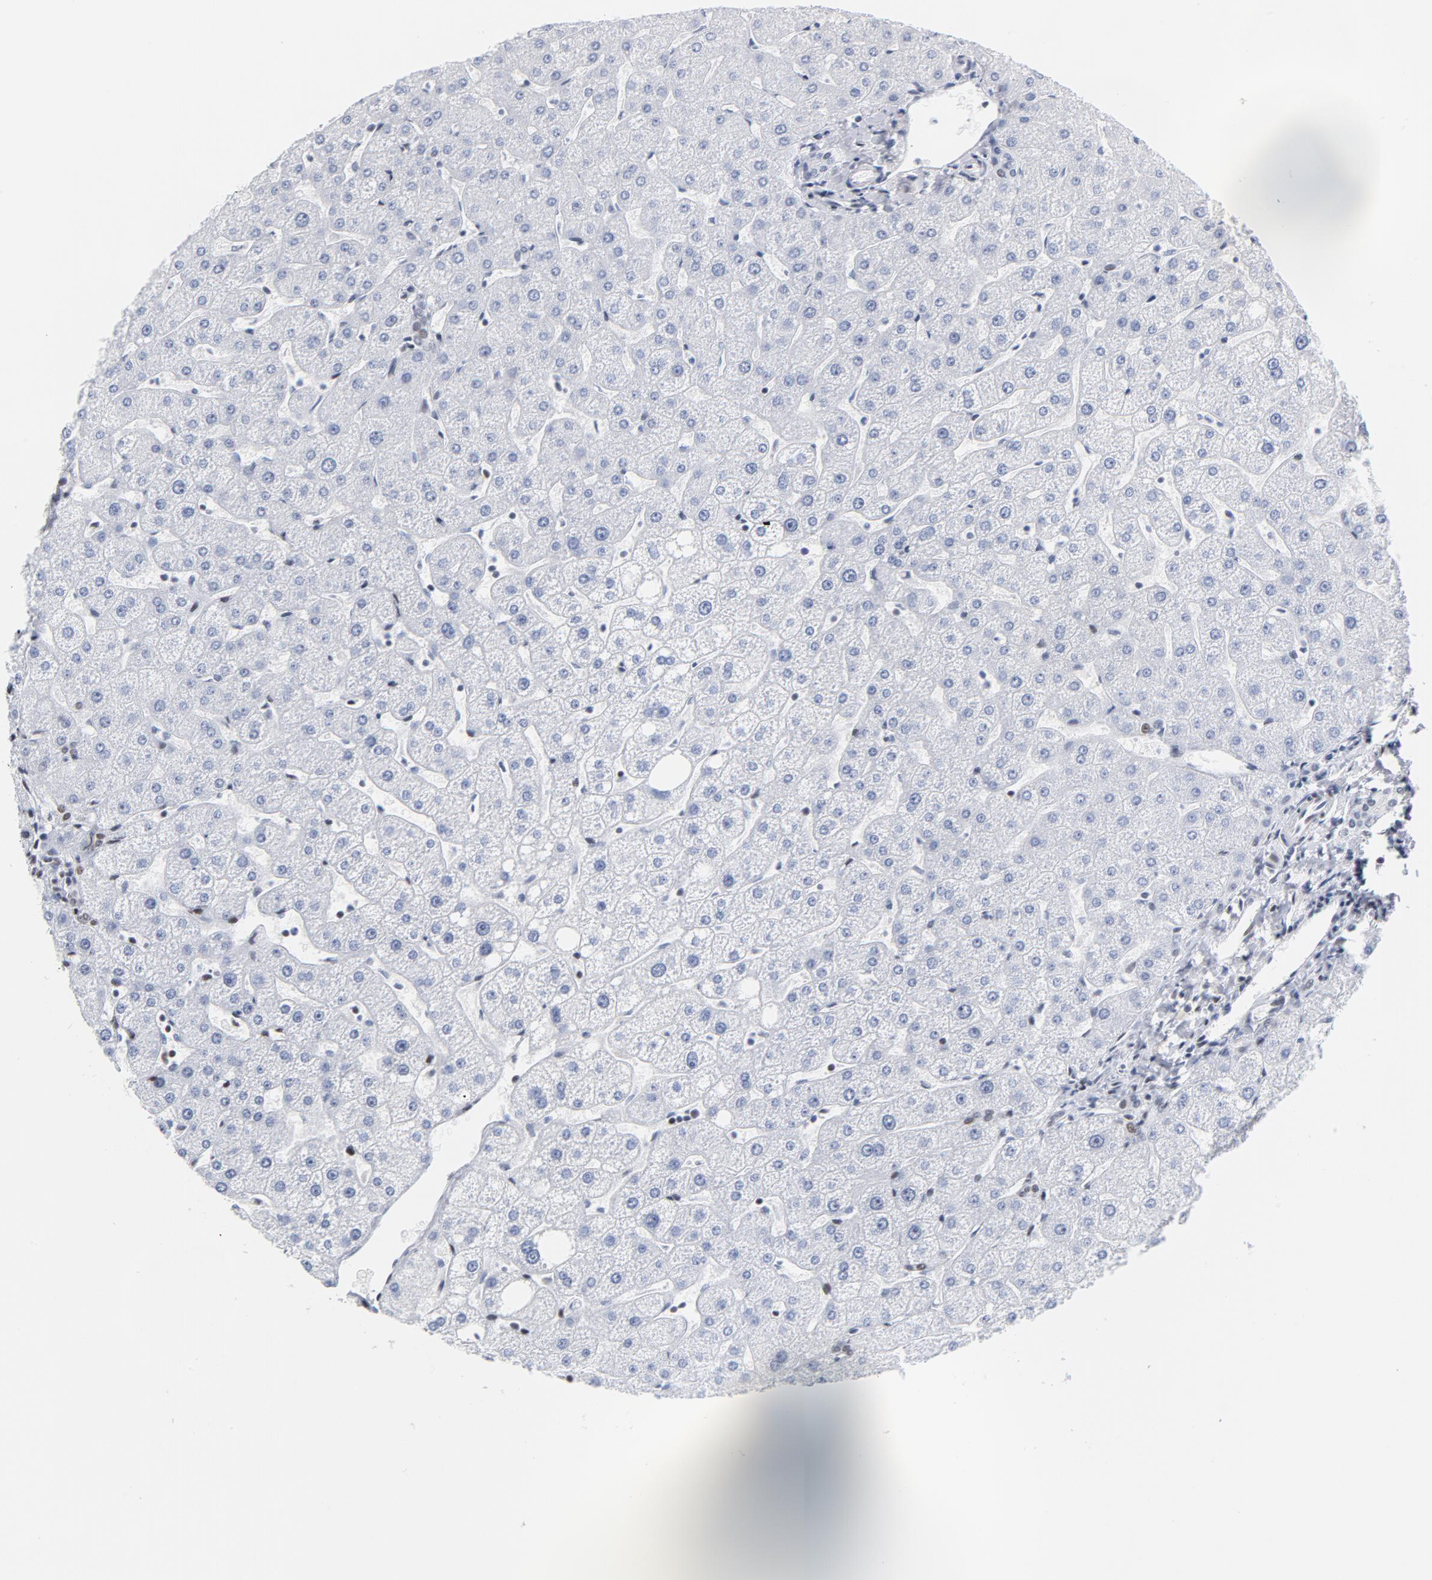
{"staining": {"intensity": "negative", "quantity": "none", "location": "none"}, "tissue": "liver", "cell_type": "Cholangiocytes", "image_type": "normal", "snomed": [{"axis": "morphology", "description": "Normal tissue, NOS"}, {"axis": "topography", "description": "Liver"}], "caption": "IHC of benign human liver exhibits no positivity in cholangiocytes.", "gene": "XRCC5", "patient": {"sex": "male", "age": 67}}